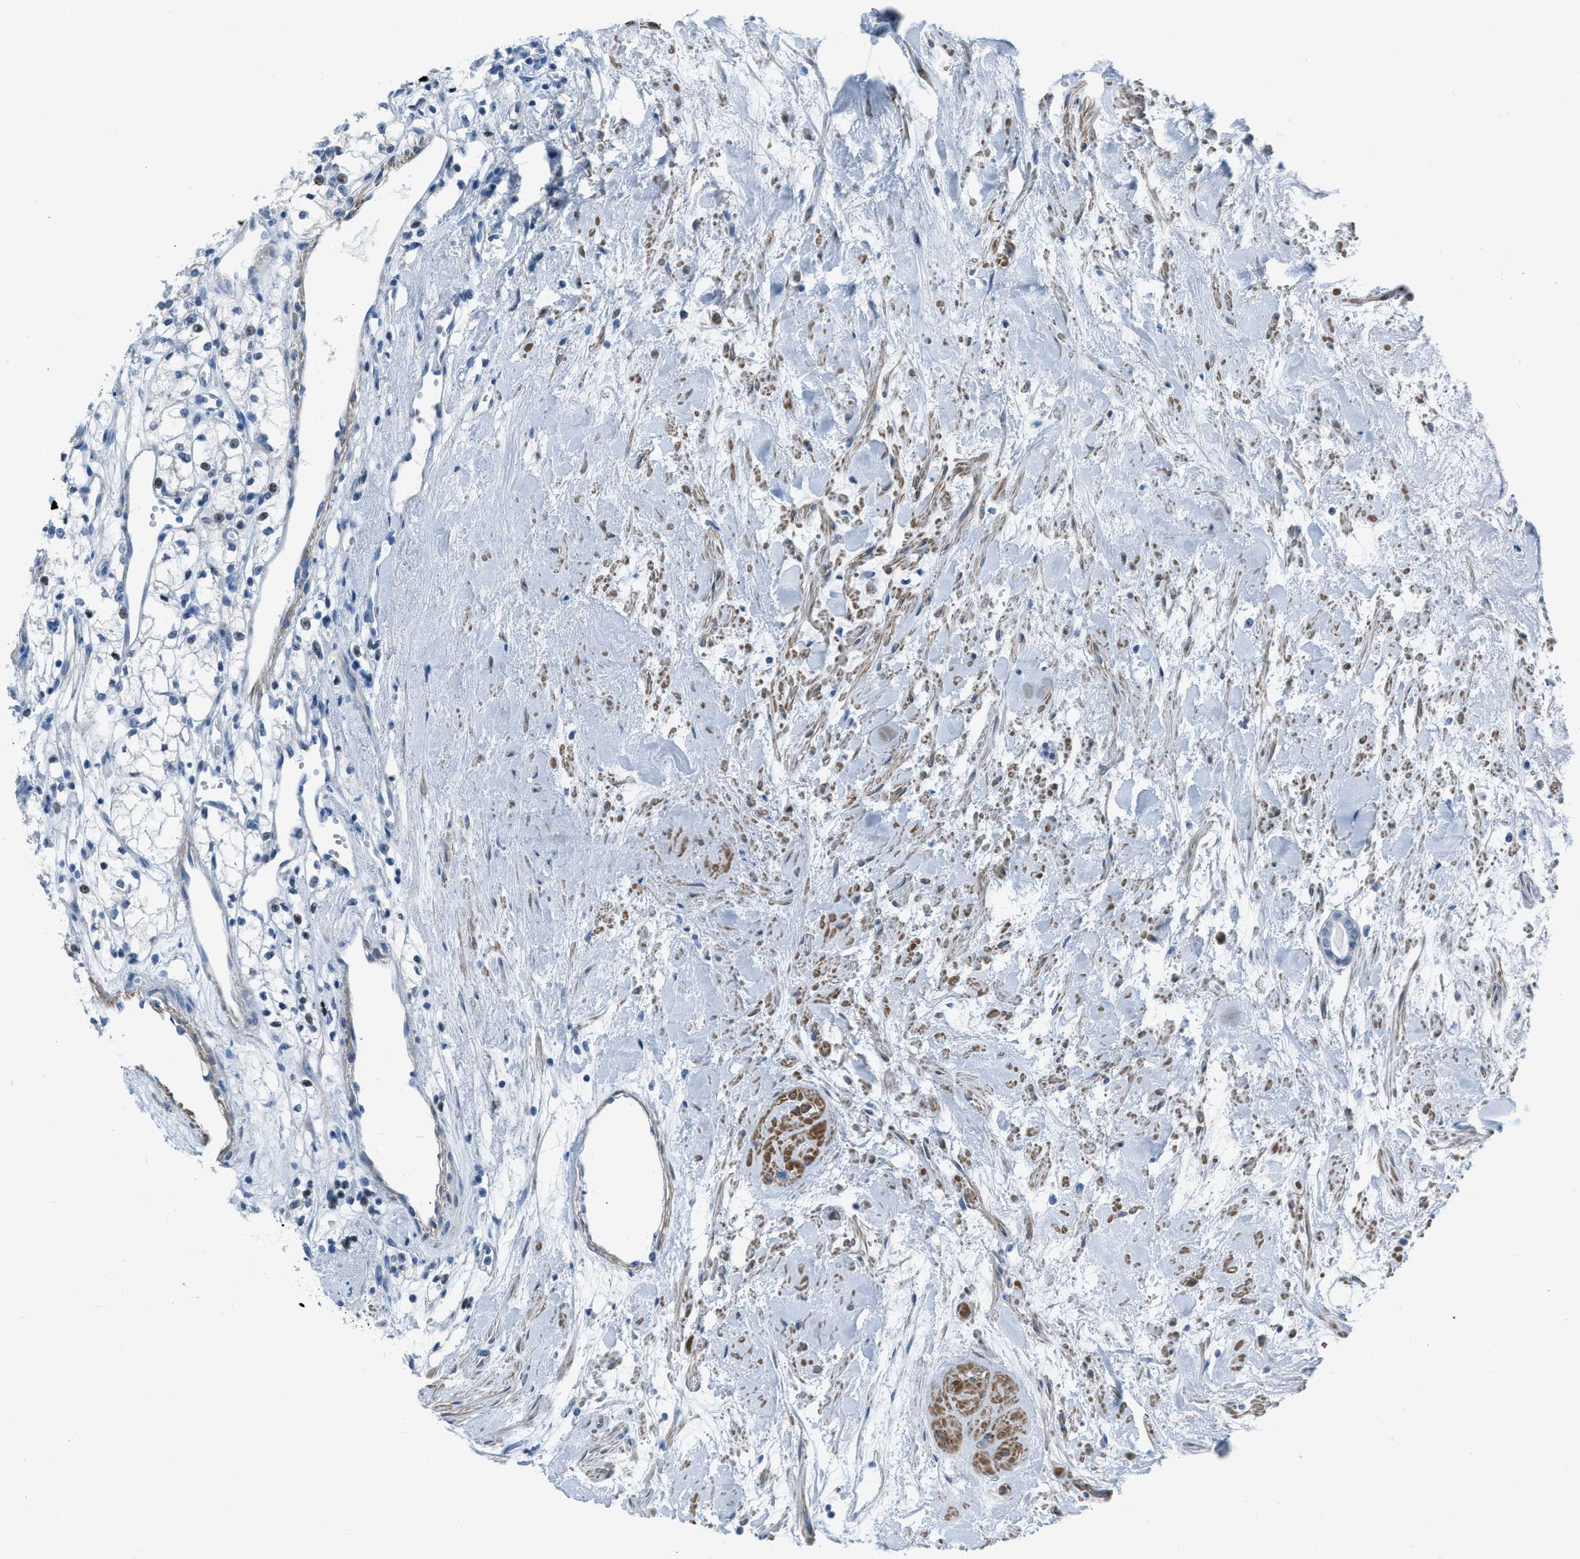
{"staining": {"intensity": "moderate", "quantity": "<25%", "location": "nuclear"}, "tissue": "renal cancer", "cell_type": "Tumor cells", "image_type": "cancer", "snomed": [{"axis": "morphology", "description": "Adenocarcinoma, NOS"}, {"axis": "topography", "description": "Kidney"}], "caption": "Adenocarcinoma (renal) stained with a protein marker shows moderate staining in tumor cells.", "gene": "SPATC1L", "patient": {"sex": "male", "age": 59}}